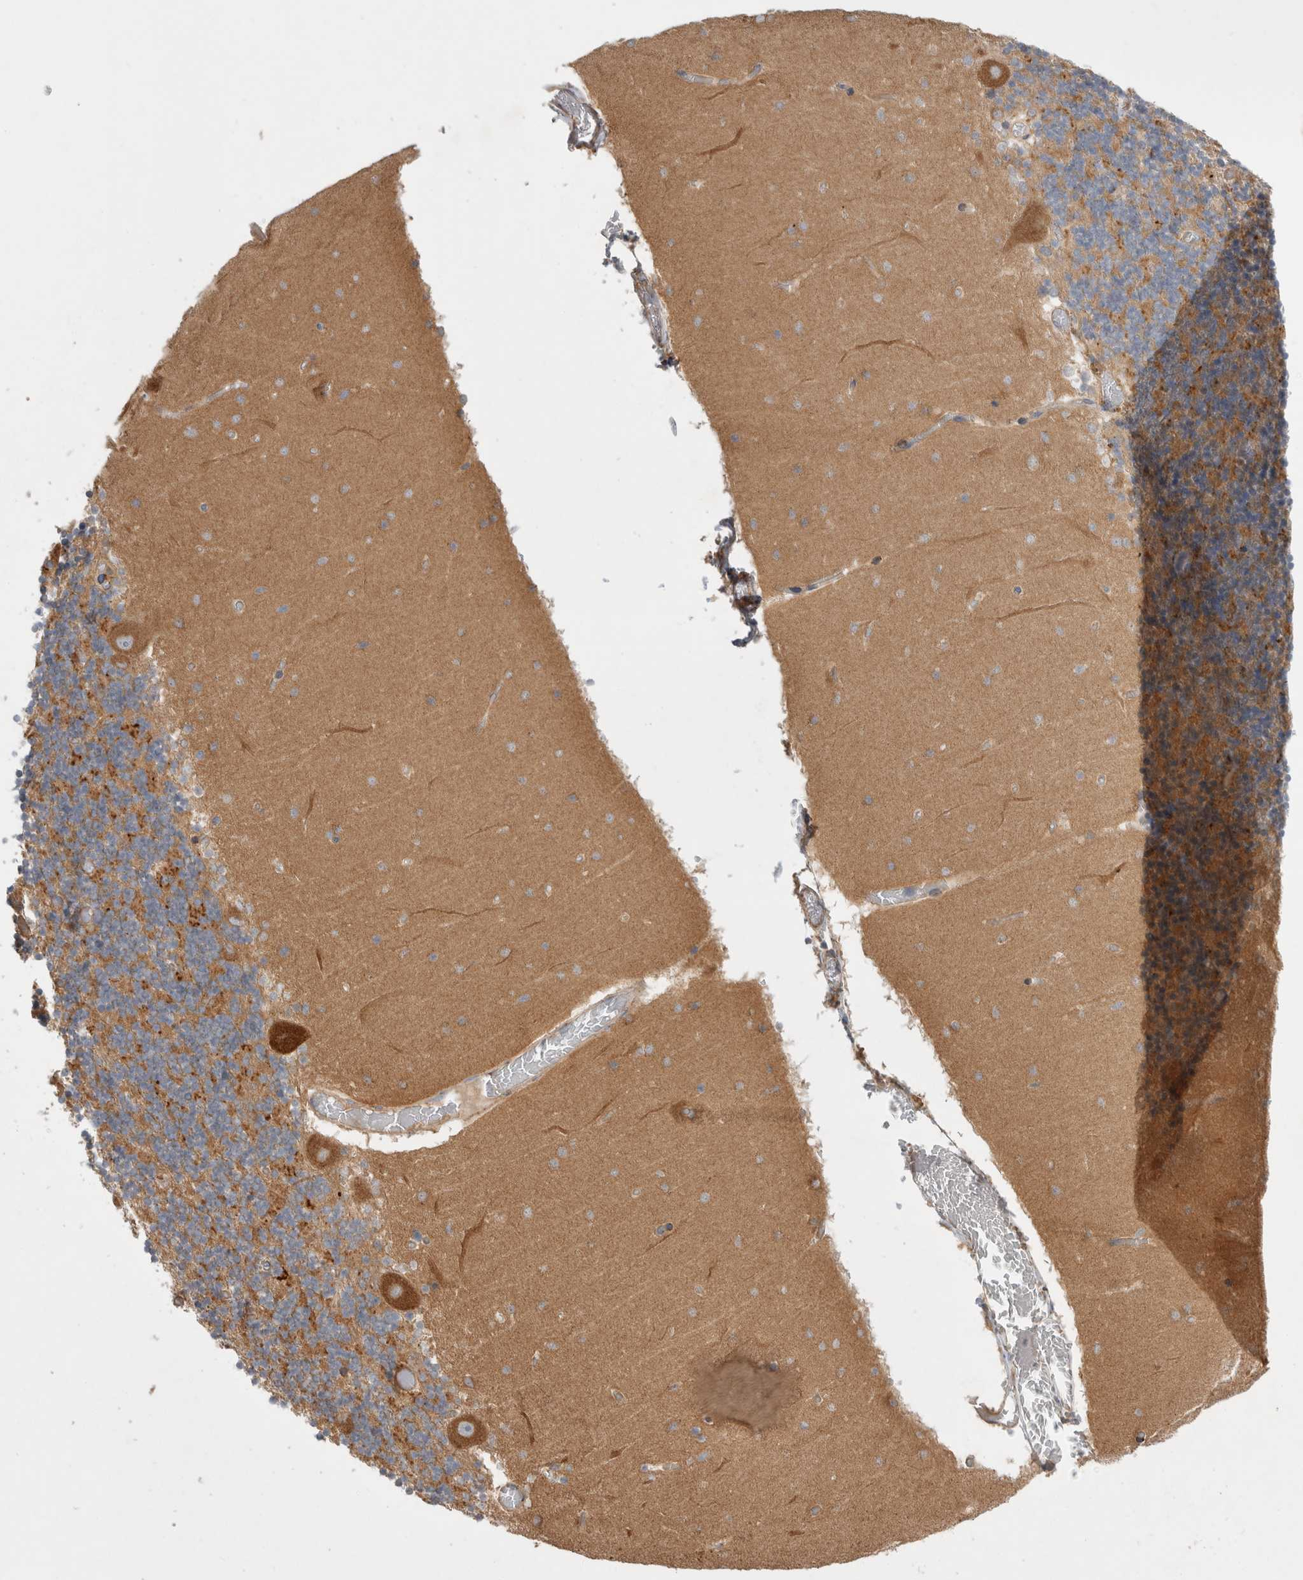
{"staining": {"intensity": "moderate", "quantity": "<25%", "location": "cytoplasmic/membranous"}, "tissue": "cerebellum", "cell_type": "Cells in granular layer", "image_type": "normal", "snomed": [{"axis": "morphology", "description": "Normal tissue, NOS"}, {"axis": "topography", "description": "Cerebellum"}], "caption": "This image shows IHC staining of normal human cerebellum, with low moderate cytoplasmic/membranous positivity in about <25% of cells in granular layer.", "gene": "PDCD10", "patient": {"sex": "female", "age": 28}}